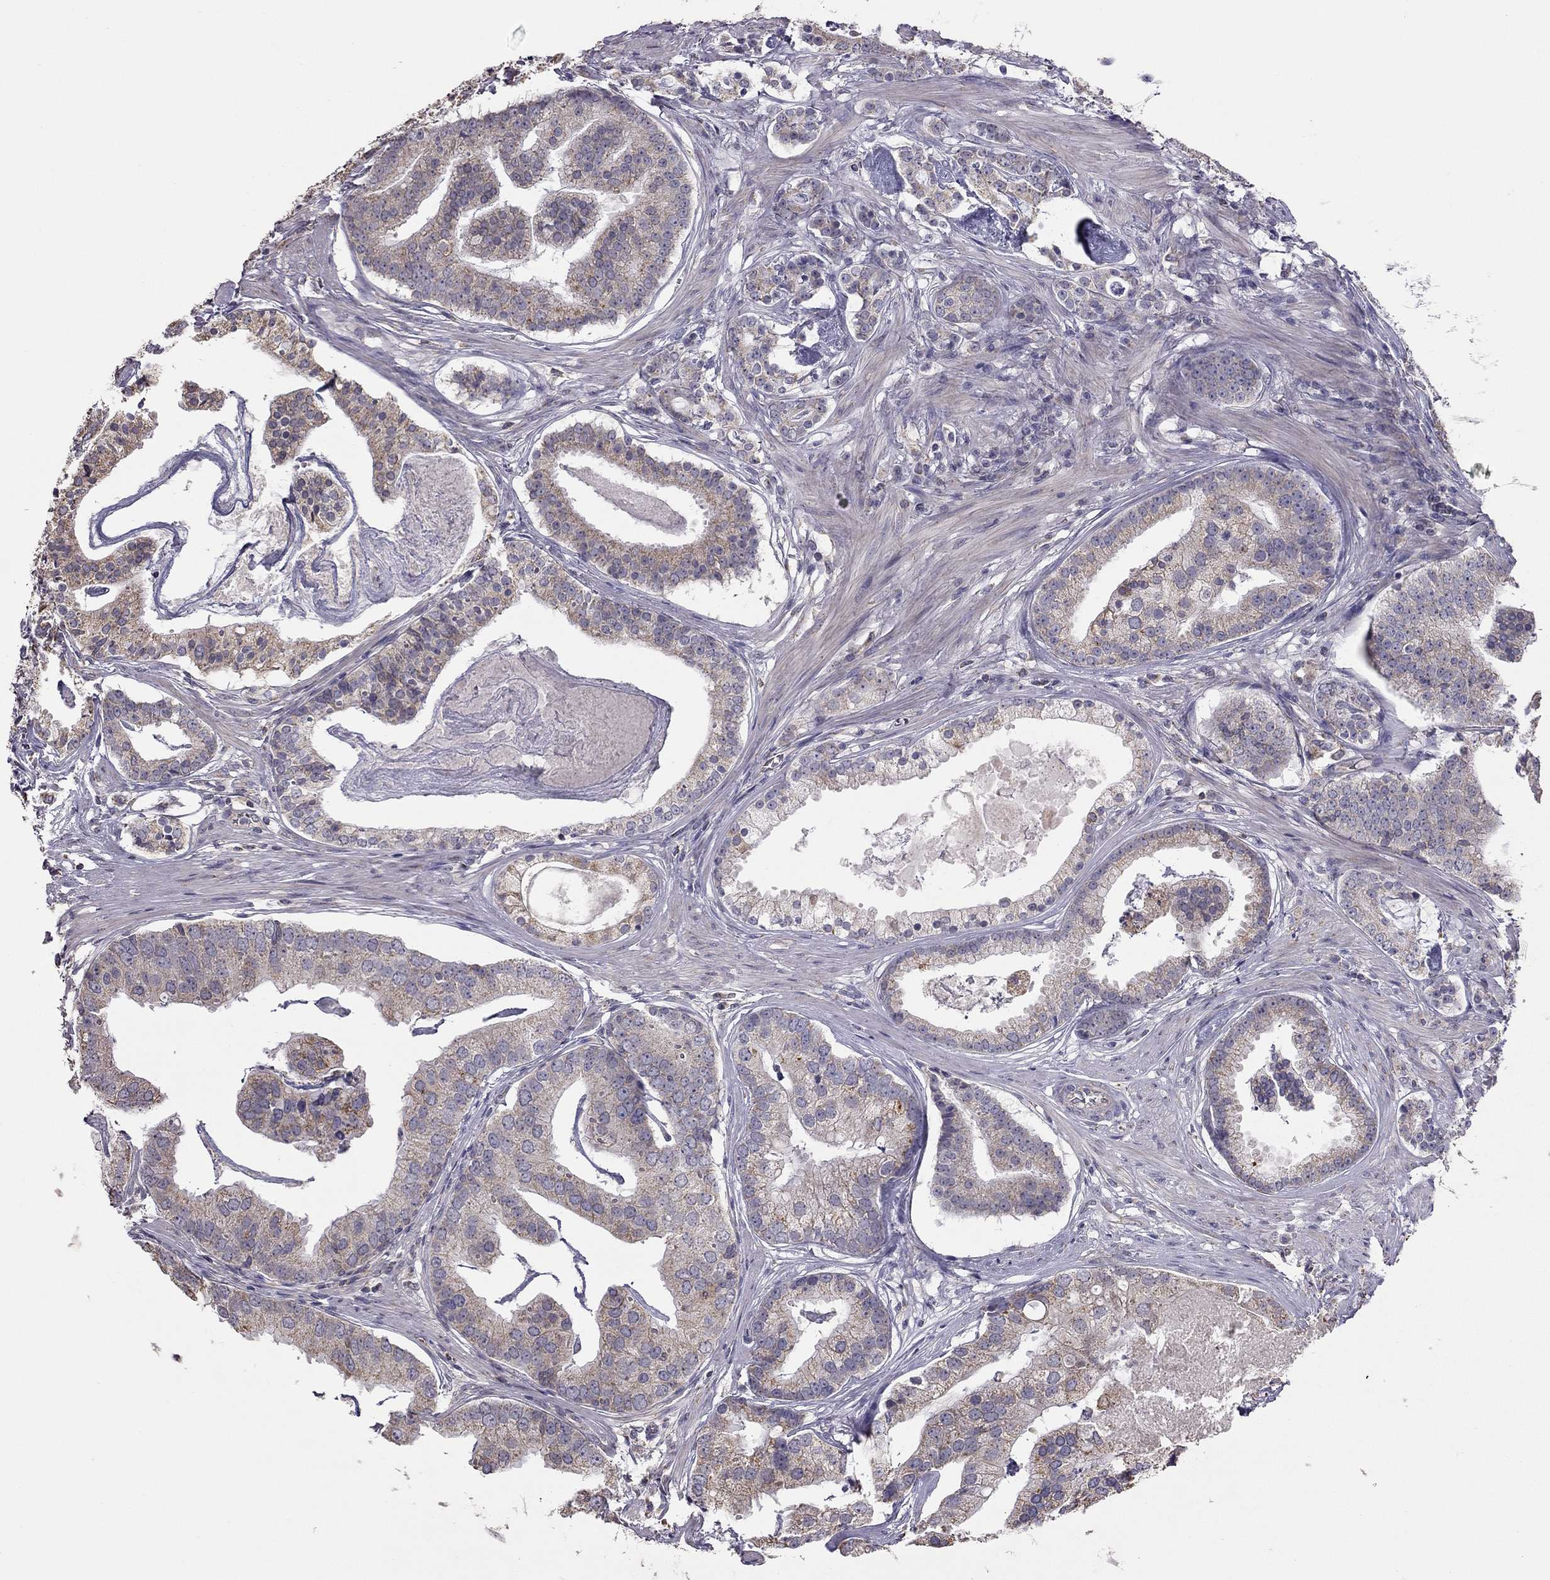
{"staining": {"intensity": "weak", "quantity": ">75%", "location": "cytoplasmic/membranous"}, "tissue": "prostate cancer", "cell_type": "Tumor cells", "image_type": "cancer", "snomed": [{"axis": "morphology", "description": "Adenocarcinoma, NOS"}, {"axis": "topography", "description": "Prostate and seminal vesicle, NOS"}, {"axis": "topography", "description": "Prostate"}], "caption": "Immunohistochemical staining of prostate cancer demonstrates low levels of weak cytoplasmic/membranous staining in about >75% of tumor cells.", "gene": "LRIT3", "patient": {"sex": "male", "age": 44}}